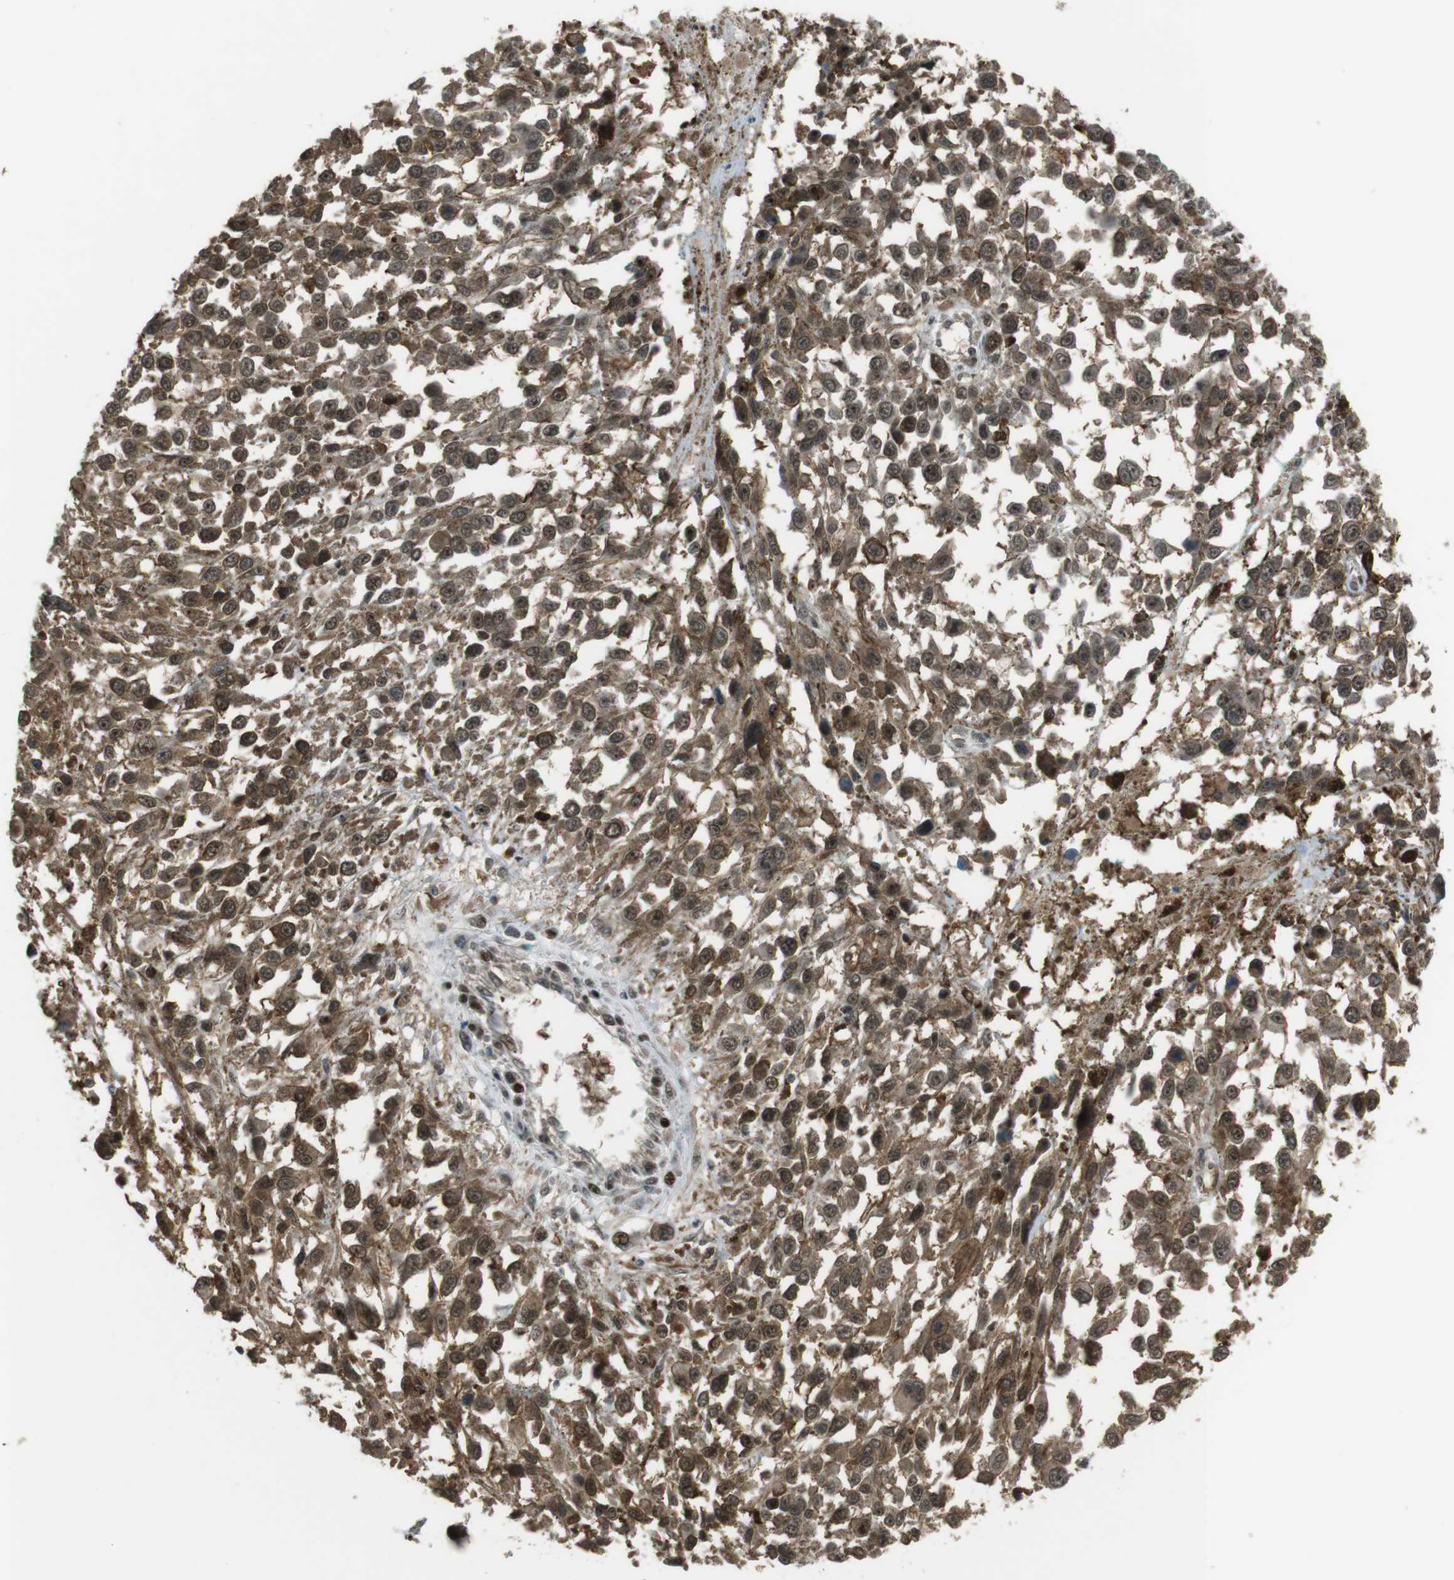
{"staining": {"intensity": "moderate", "quantity": ">75%", "location": "cytoplasmic/membranous,nuclear"}, "tissue": "melanoma", "cell_type": "Tumor cells", "image_type": "cancer", "snomed": [{"axis": "morphology", "description": "Malignant melanoma, Metastatic site"}, {"axis": "topography", "description": "Lymph node"}], "caption": "High-magnification brightfield microscopy of melanoma stained with DAB (3,3'-diaminobenzidine) (brown) and counterstained with hematoxylin (blue). tumor cells exhibit moderate cytoplasmic/membranous and nuclear expression is seen in approximately>75% of cells. (Stains: DAB (3,3'-diaminobenzidine) in brown, nuclei in blue, Microscopy: brightfield microscopy at high magnification).", "gene": "SLITRK5", "patient": {"sex": "male", "age": 59}}